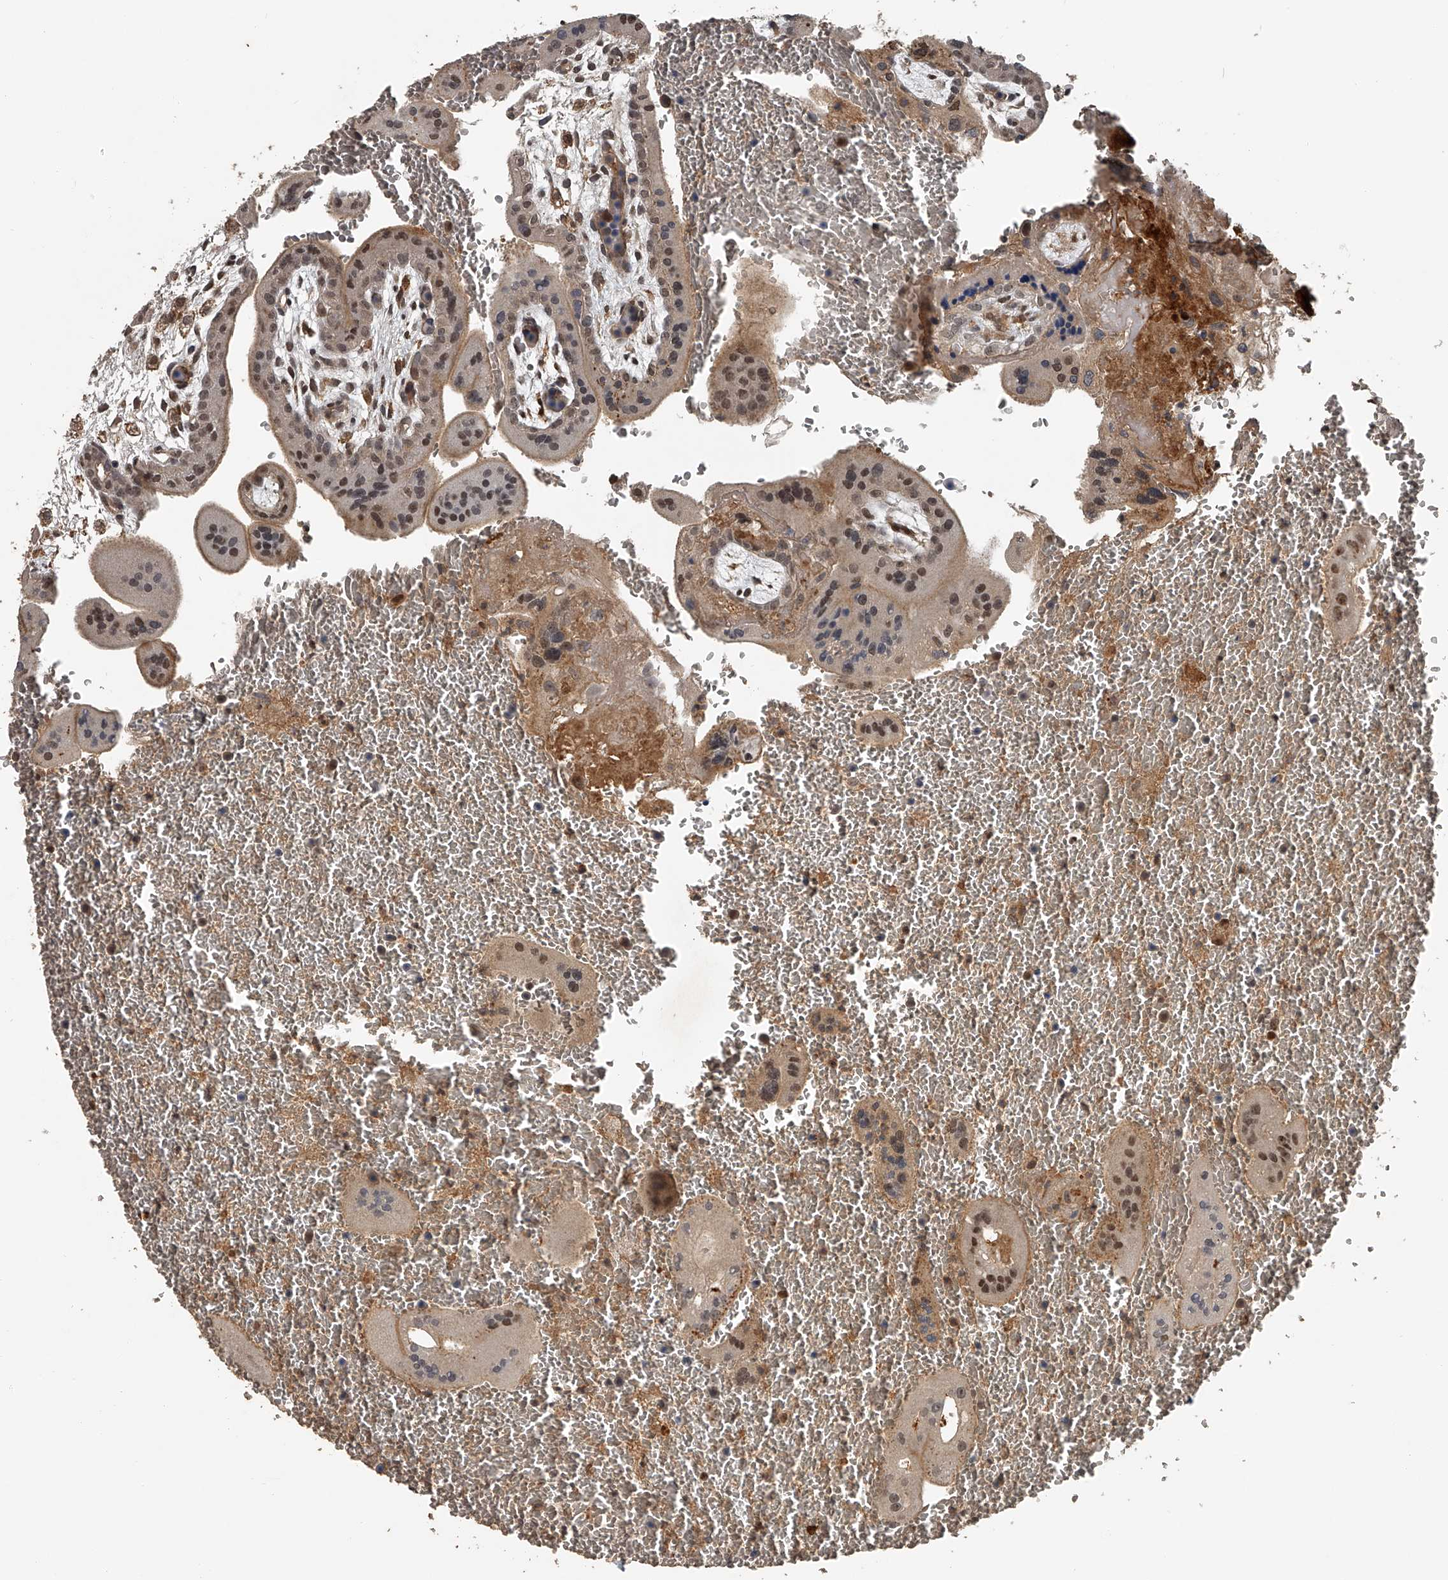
{"staining": {"intensity": "moderate", "quantity": ">75%", "location": "cytoplasmic/membranous,nuclear"}, "tissue": "placenta", "cell_type": "Trophoblastic cells", "image_type": "normal", "snomed": [{"axis": "morphology", "description": "Normal tissue, NOS"}, {"axis": "topography", "description": "Placenta"}], "caption": "Placenta was stained to show a protein in brown. There is medium levels of moderate cytoplasmic/membranous,nuclear positivity in about >75% of trophoblastic cells. (Brightfield microscopy of DAB IHC at high magnification).", "gene": "PLEKHG1", "patient": {"sex": "female", "age": 35}}